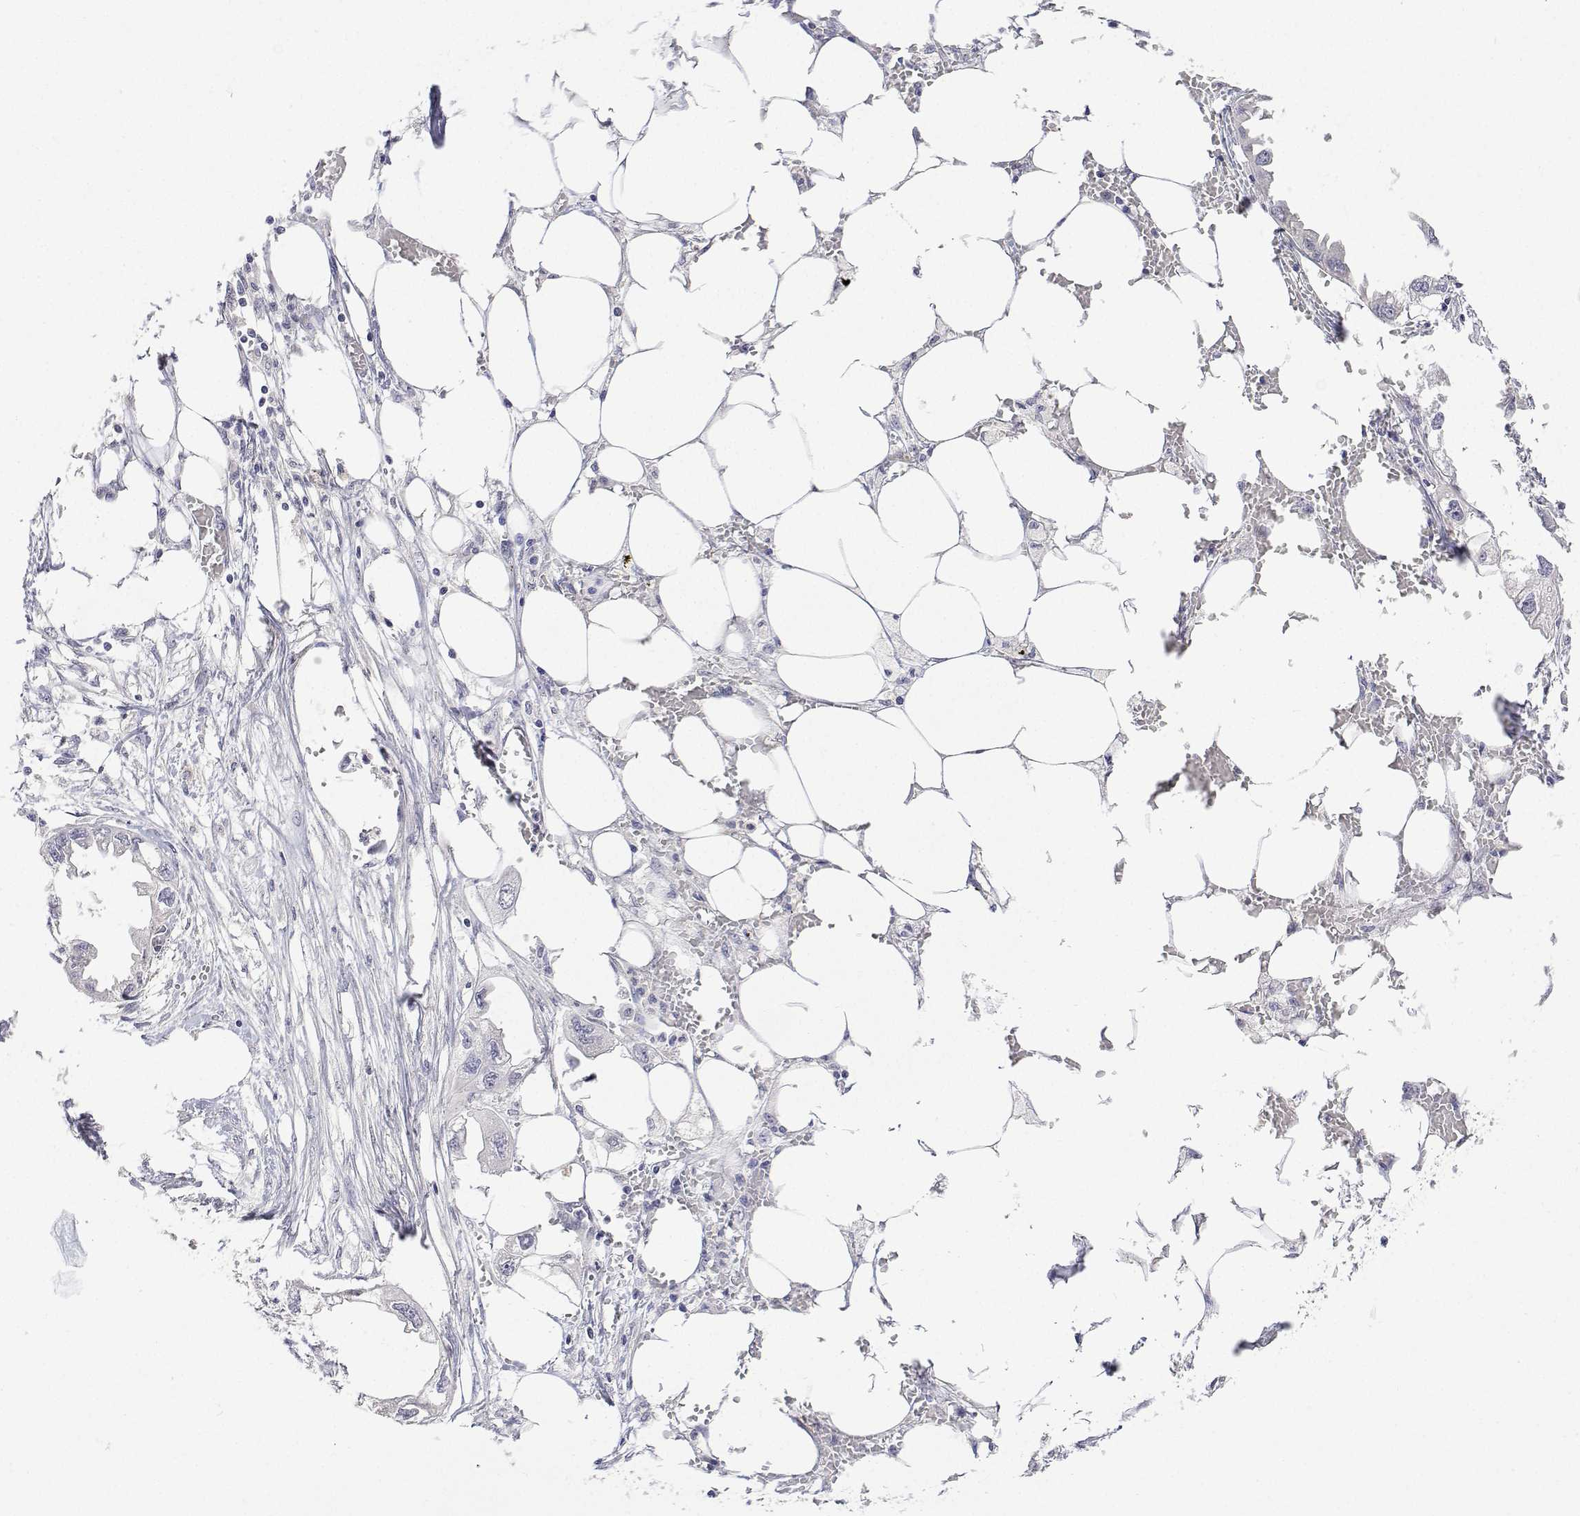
{"staining": {"intensity": "negative", "quantity": "none", "location": "none"}, "tissue": "endometrial cancer", "cell_type": "Tumor cells", "image_type": "cancer", "snomed": [{"axis": "morphology", "description": "Adenocarcinoma, NOS"}, {"axis": "morphology", "description": "Adenocarcinoma, metastatic, NOS"}, {"axis": "topography", "description": "Adipose tissue"}, {"axis": "topography", "description": "Endometrium"}], "caption": "Tumor cells are negative for brown protein staining in endometrial cancer (adenocarcinoma).", "gene": "PLCB1", "patient": {"sex": "female", "age": 67}}